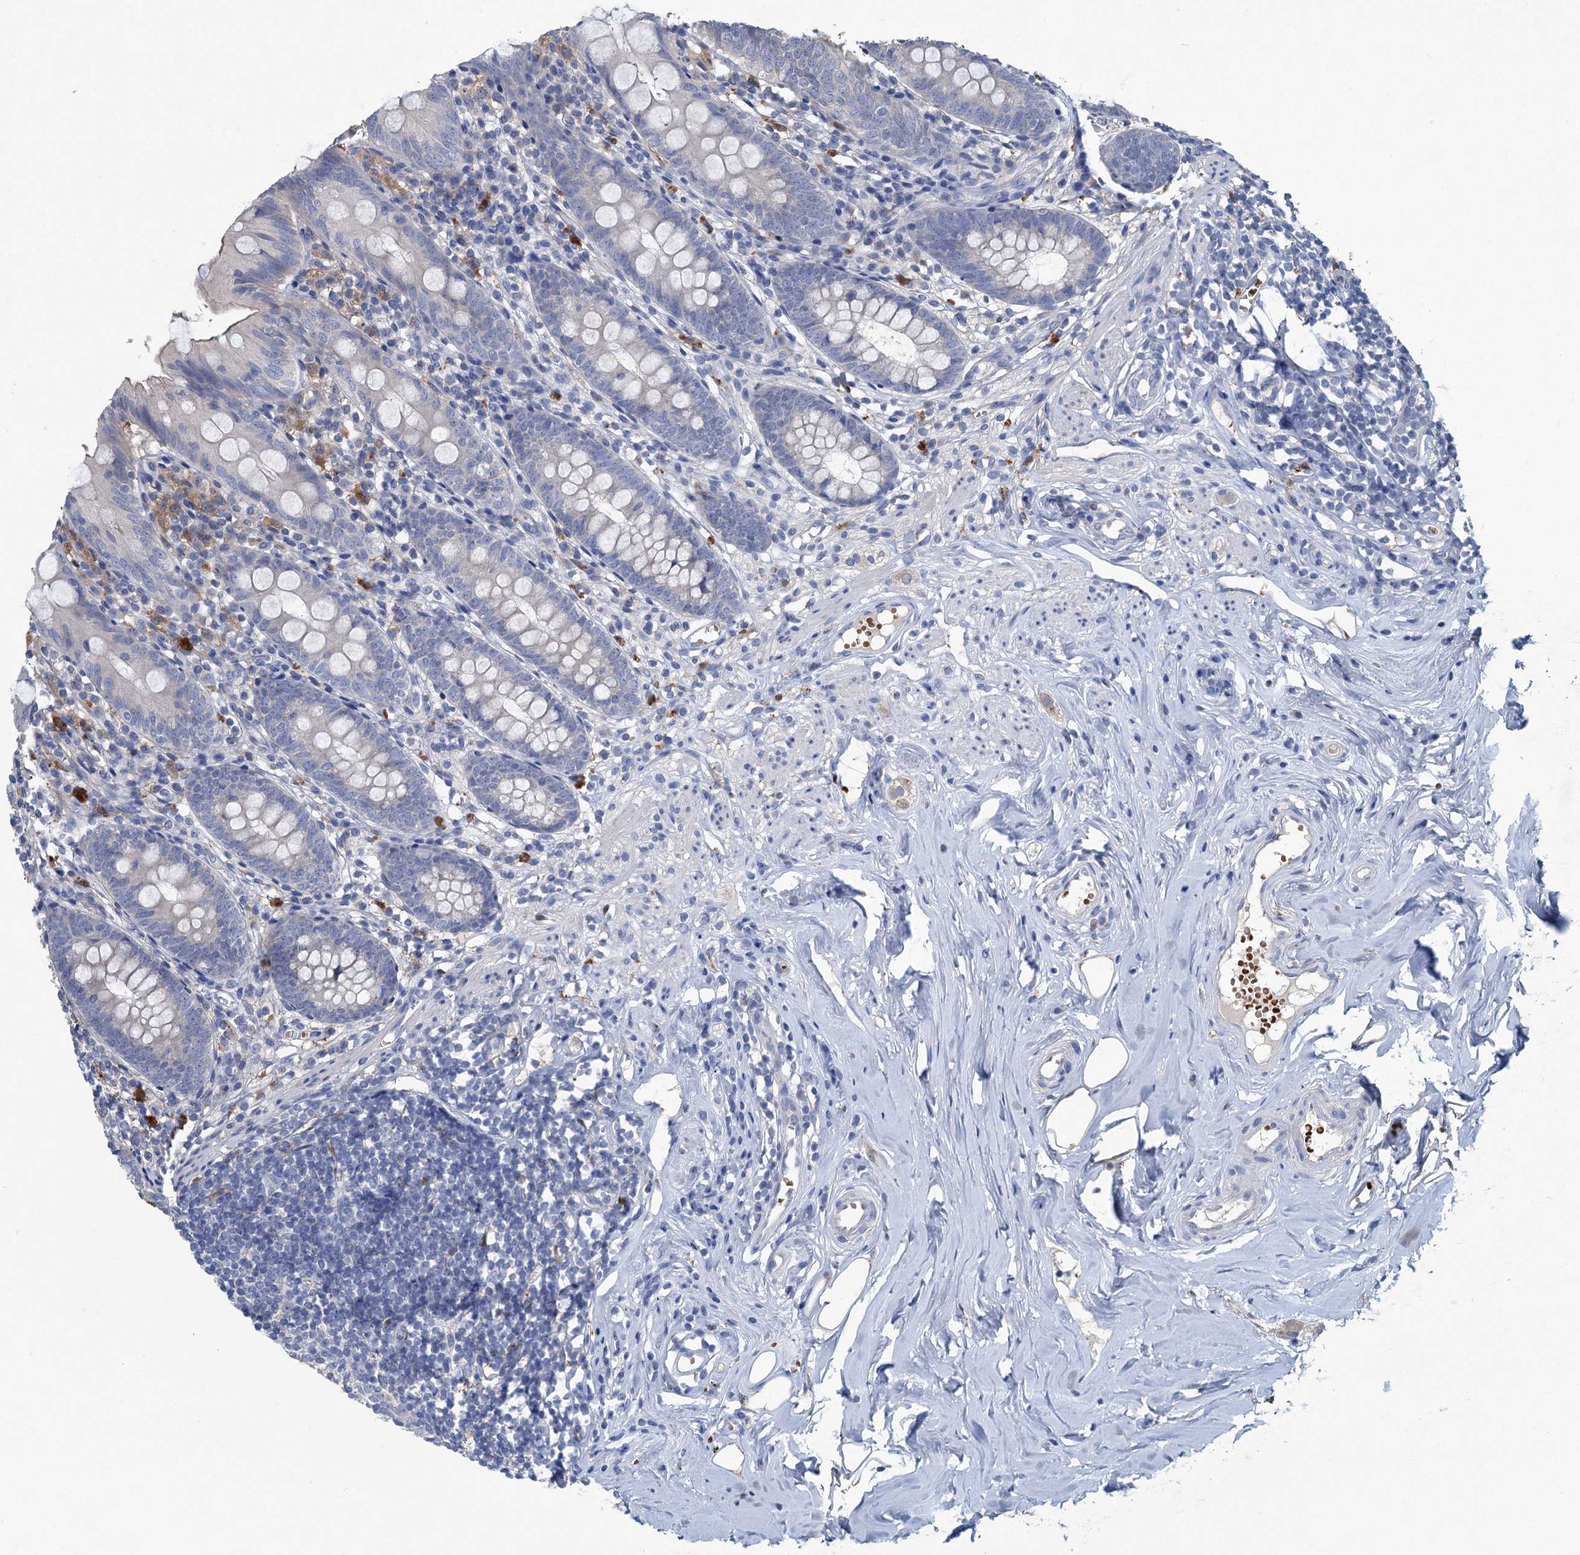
{"staining": {"intensity": "negative", "quantity": "none", "location": "none"}, "tissue": "appendix", "cell_type": "Glandular cells", "image_type": "normal", "snomed": [{"axis": "morphology", "description": "Normal tissue, NOS"}, {"axis": "topography", "description": "Appendix"}], "caption": "Human appendix stained for a protein using immunohistochemistry demonstrates no positivity in glandular cells.", "gene": "RTKN2", "patient": {"sex": "female", "age": 51}}